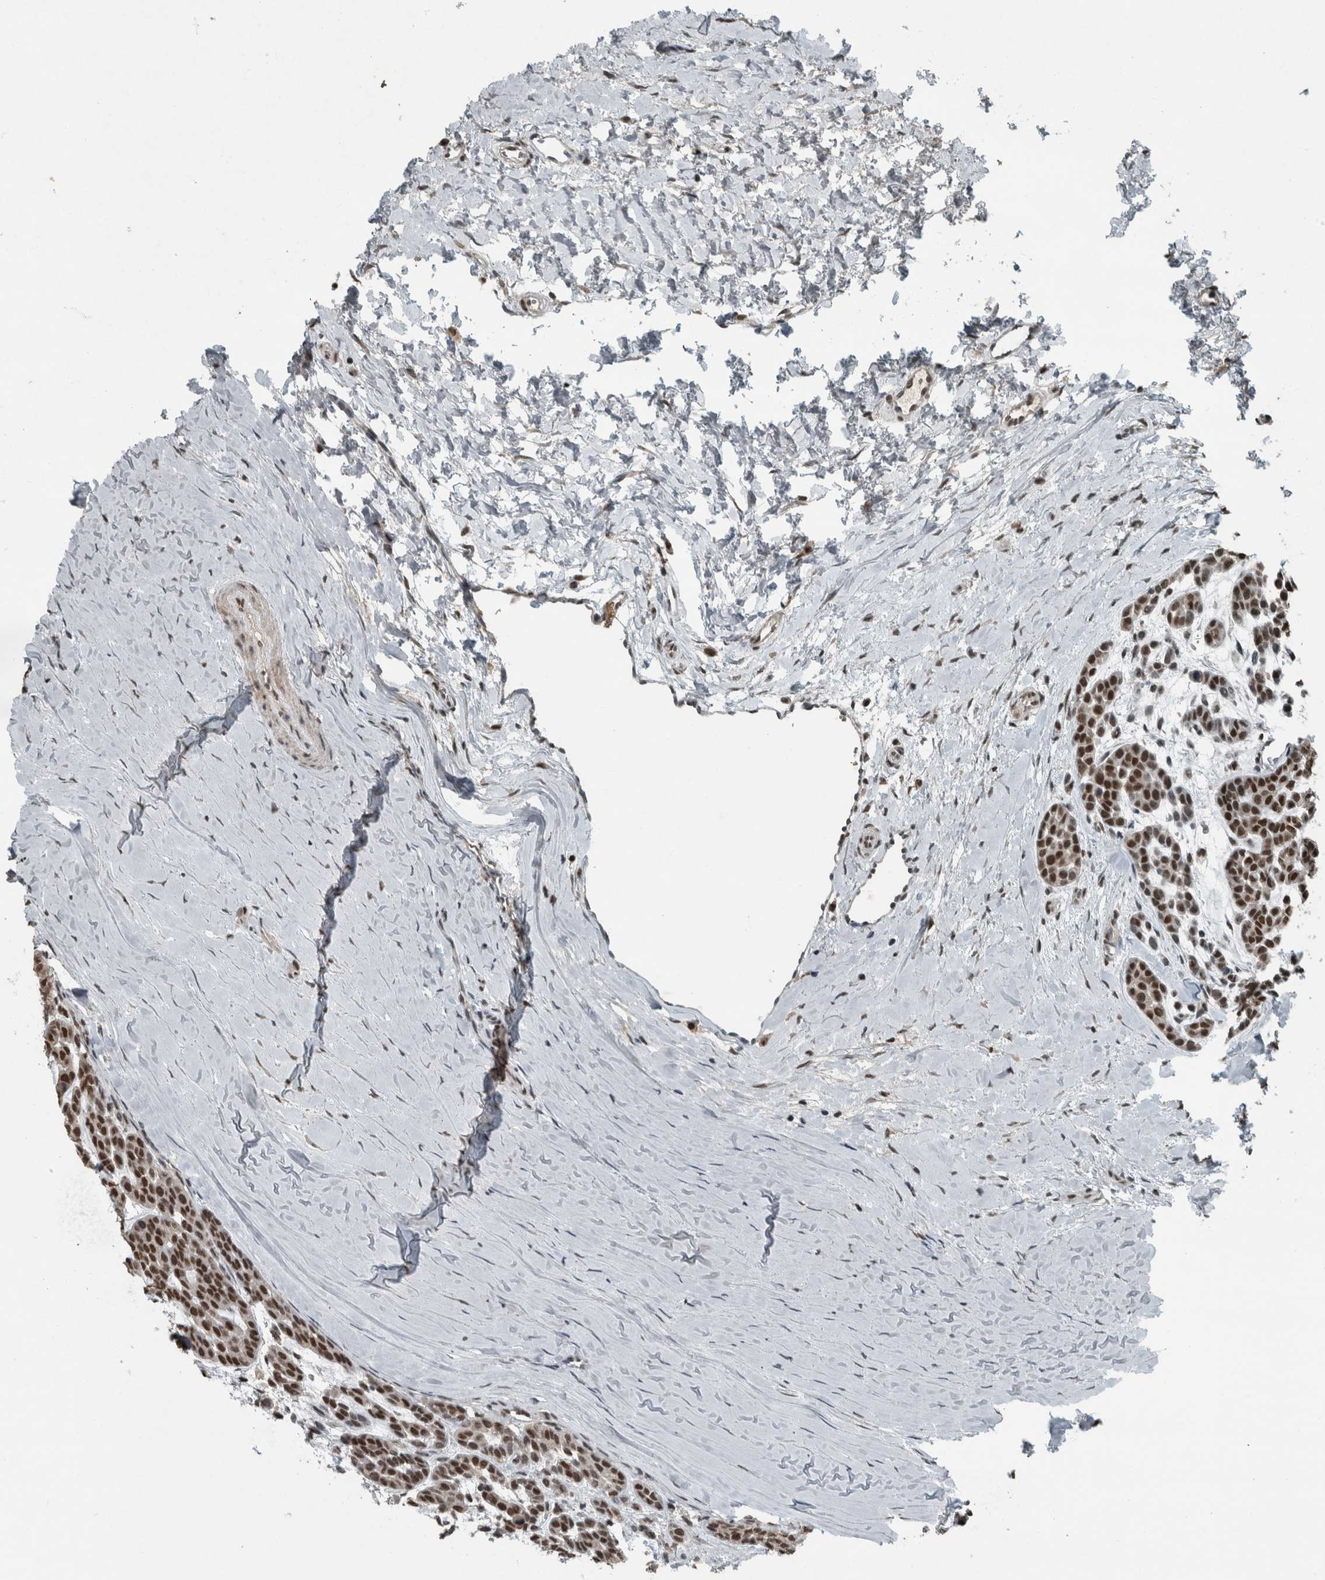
{"staining": {"intensity": "strong", "quantity": ">75%", "location": "nuclear"}, "tissue": "head and neck cancer", "cell_type": "Tumor cells", "image_type": "cancer", "snomed": [{"axis": "morphology", "description": "Adenocarcinoma, NOS"}, {"axis": "morphology", "description": "Adenoma, NOS"}, {"axis": "topography", "description": "Head-Neck"}], "caption": "A brown stain shows strong nuclear positivity of a protein in adenocarcinoma (head and neck) tumor cells. (DAB IHC with brightfield microscopy, high magnification).", "gene": "ZNF24", "patient": {"sex": "female", "age": 55}}